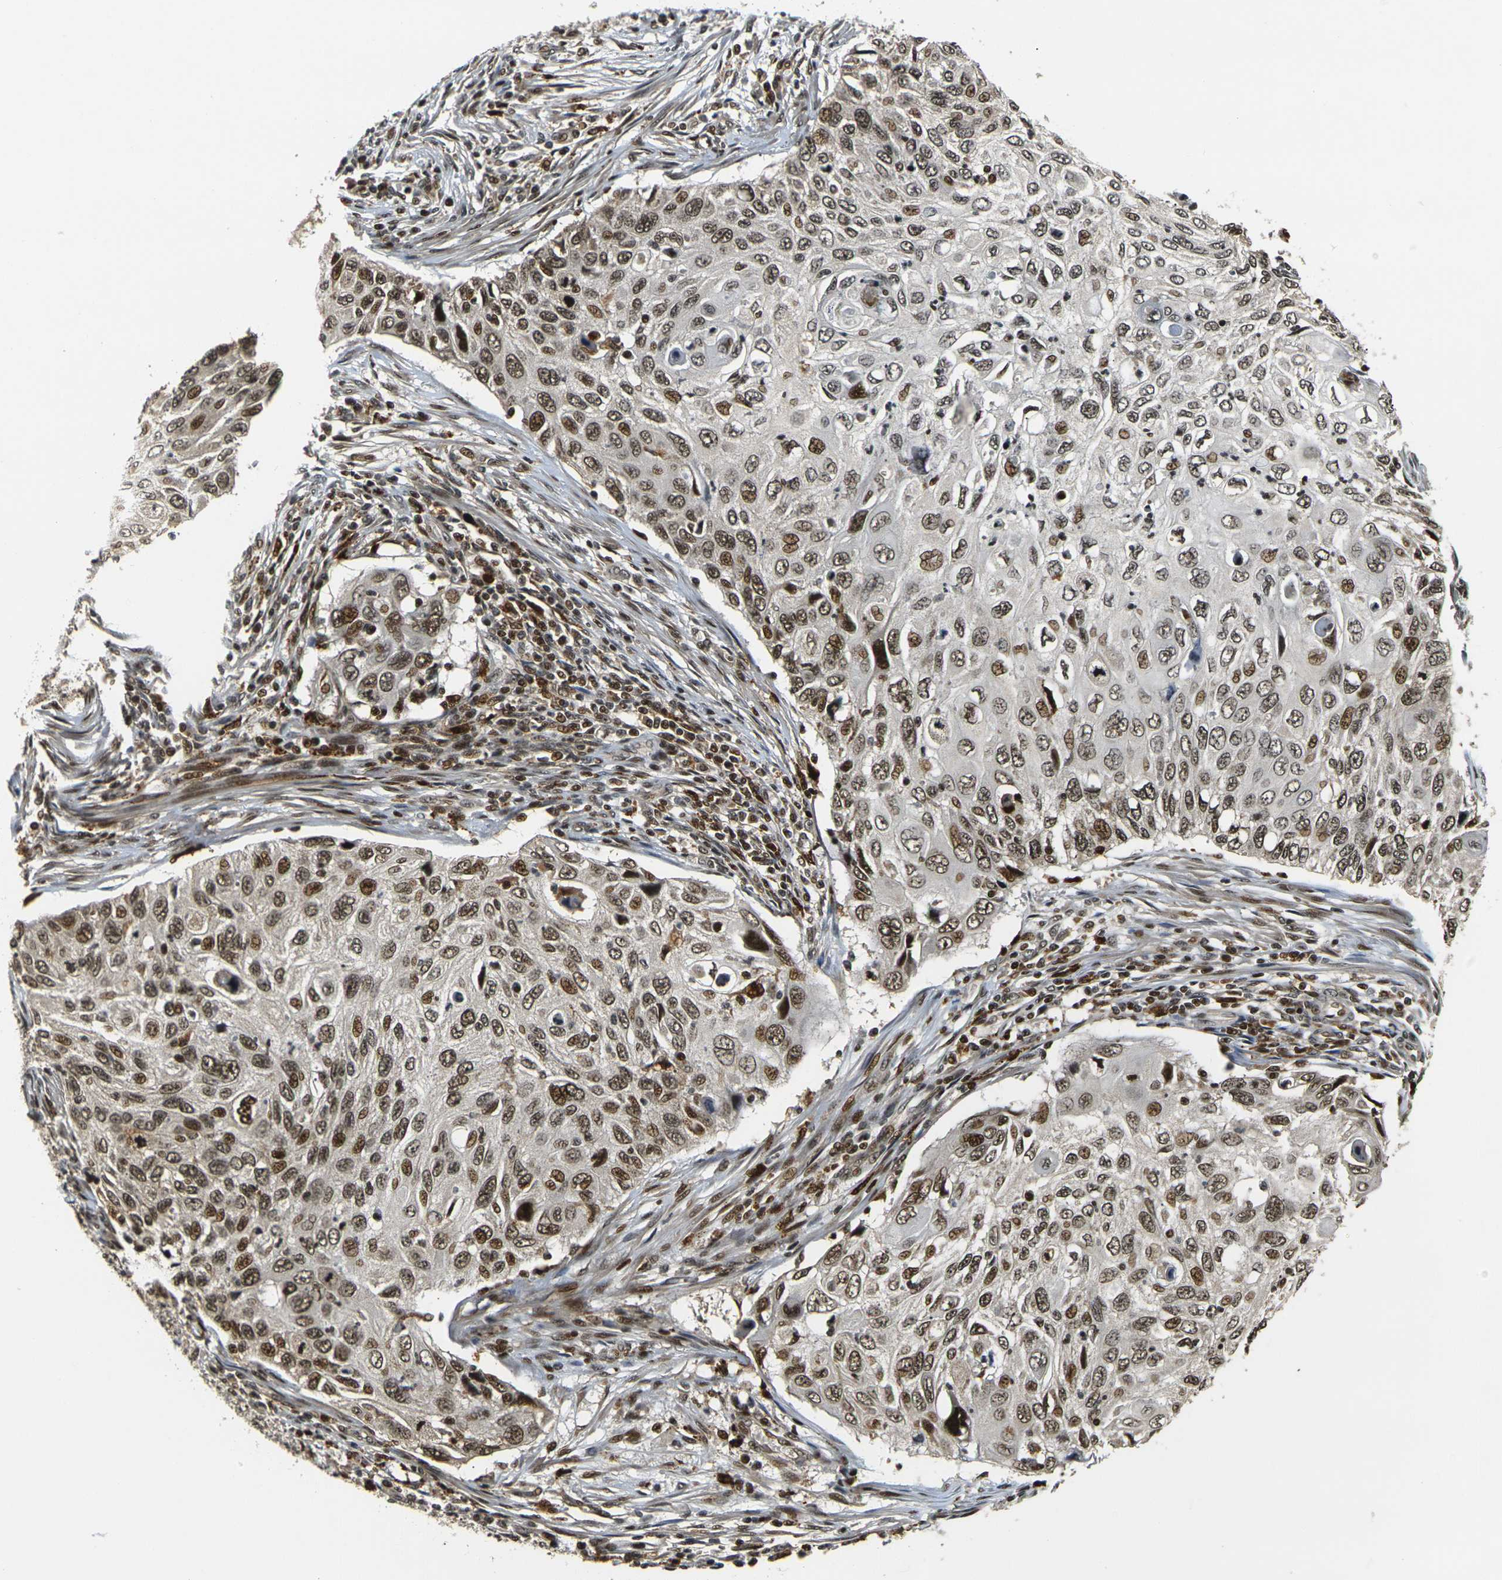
{"staining": {"intensity": "moderate", "quantity": ">75%", "location": "nuclear"}, "tissue": "cervical cancer", "cell_type": "Tumor cells", "image_type": "cancer", "snomed": [{"axis": "morphology", "description": "Squamous cell carcinoma, NOS"}, {"axis": "topography", "description": "Cervix"}], "caption": "Immunohistochemical staining of cervical cancer exhibits moderate nuclear protein staining in about >75% of tumor cells. The staining was performed using DAB (3,3'-diaminobenzidine), with brown indicating positive protein expression. Nuclei are stained blue with hematoxylin.", "gene": "ACTL6A", "patient": {"sex": "female", "age": 70}}